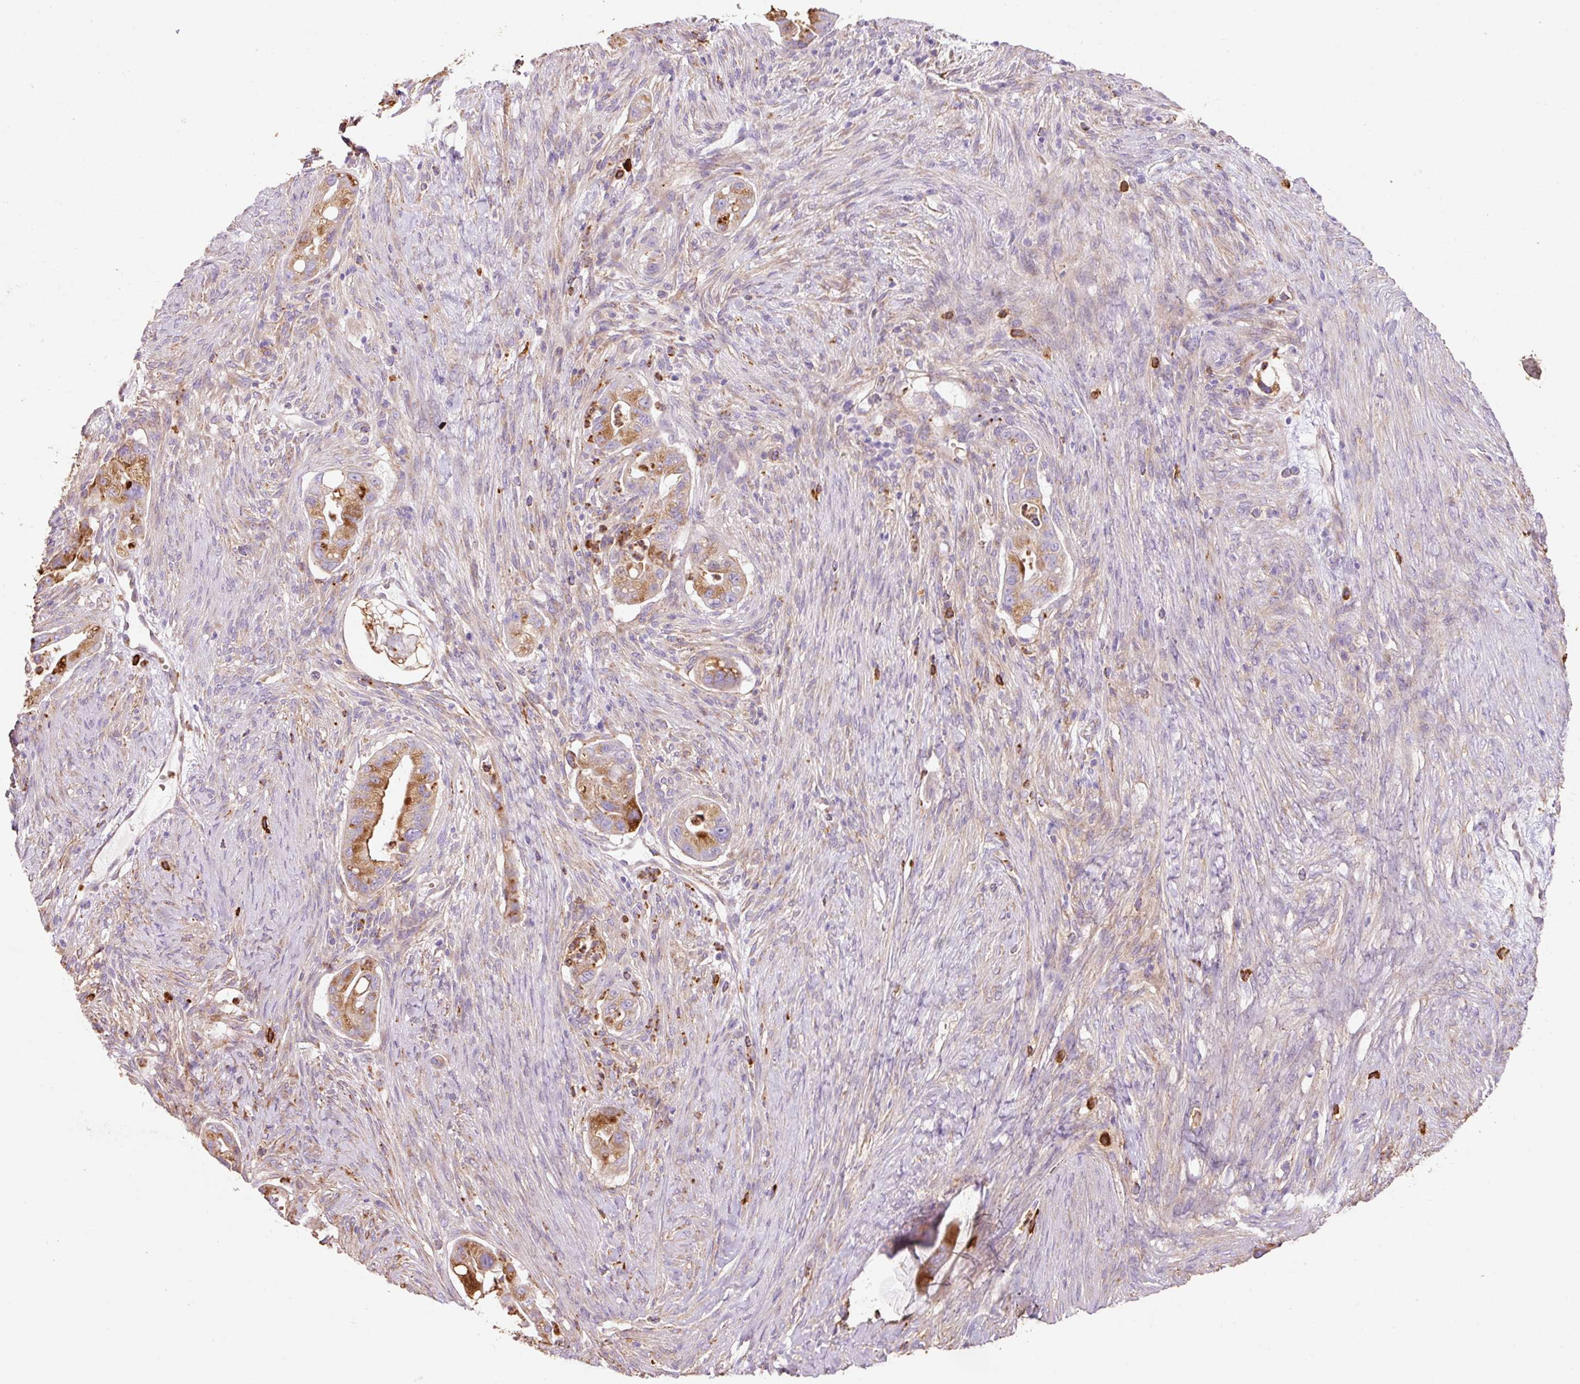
{"staining": {"intensity": "strong", "quantity": ">75%", "location": "cytoplasmic/membranous"}, "tissue": "pancreatic cancer", "cell_type": "Tumor cells", "image_type": "cancer", "snomed": [{"axis": "morphology", "description": "Adenocarcinoma, NOS"}, {"axis": "topography", "description": "Pancreas"}], "caption": "Brown immunohistochemical staining in human pancreatic cancer shows strong cytoplasmic/membranous staining in approximately >75% of tumor cells.", "gene": "TMC8", "patient": {"sex": "male", "age": 44}}